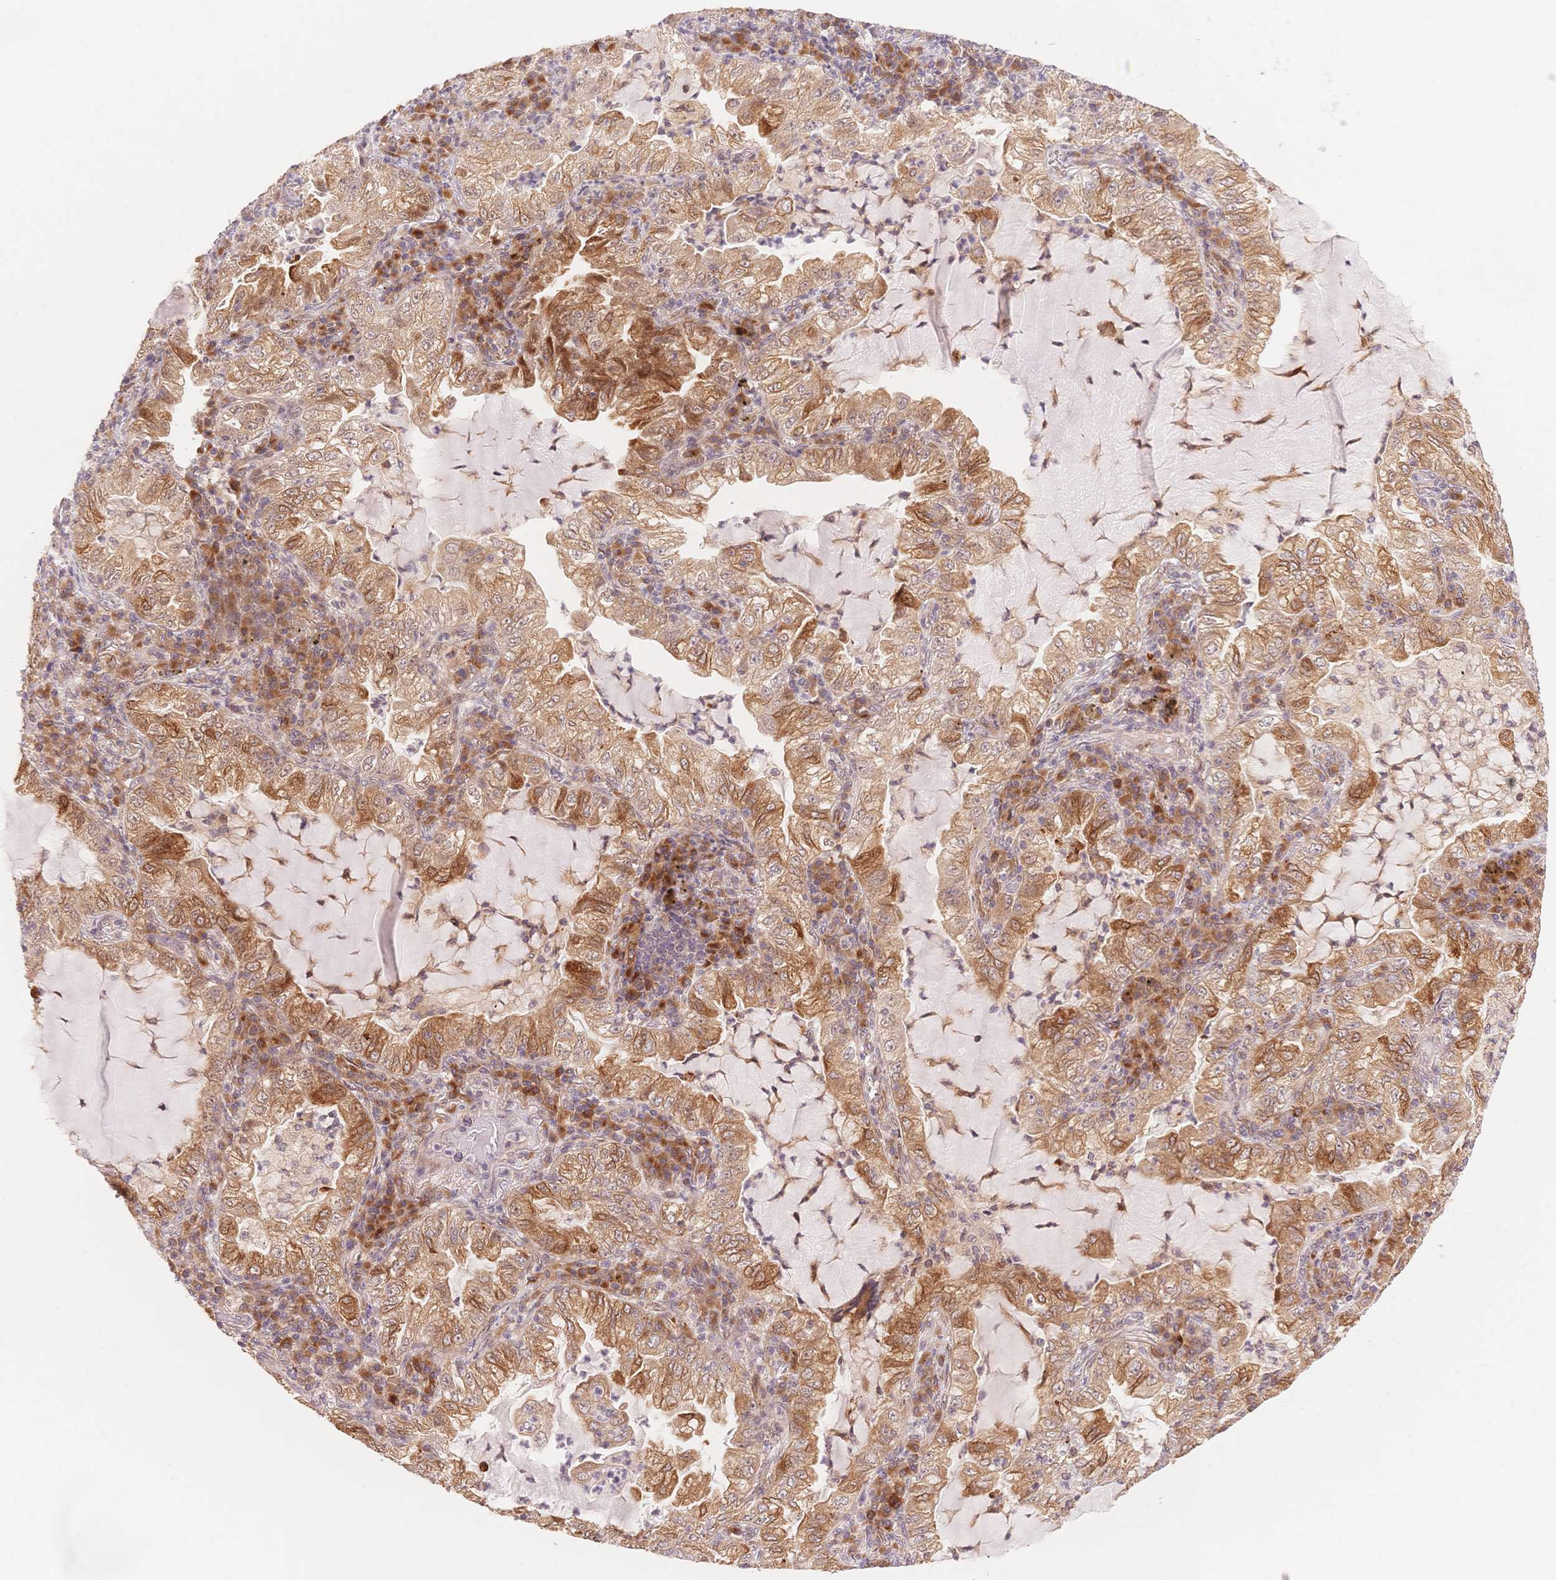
{"staining": {"intensity": "moderate", "quantity": ">75%", "location": "cytoplasmic/membranous"}, "tissue": "lung cancer", "cell_type": "Tumor cells", "image_type": "cancer", "snomed": [{"axis": "morphology", "description": "Adenocarcinoma, NOS"}, {"axis": "topography", "description": "Lung"}], "caption": "Lung adenocarcinoma stained with immunohistochemistry (IHC) exhibits moderate cytoplasmic/membranous staining in approximately >75% of tumor cells. Using DAB (3,3'-diaminobenzidine) (brown) and hematoxylin (blue) stains, captured at high magnification using brightfield microscopy.", "gene": "STK39", "patient": {"sex": "female", "age": 73}}